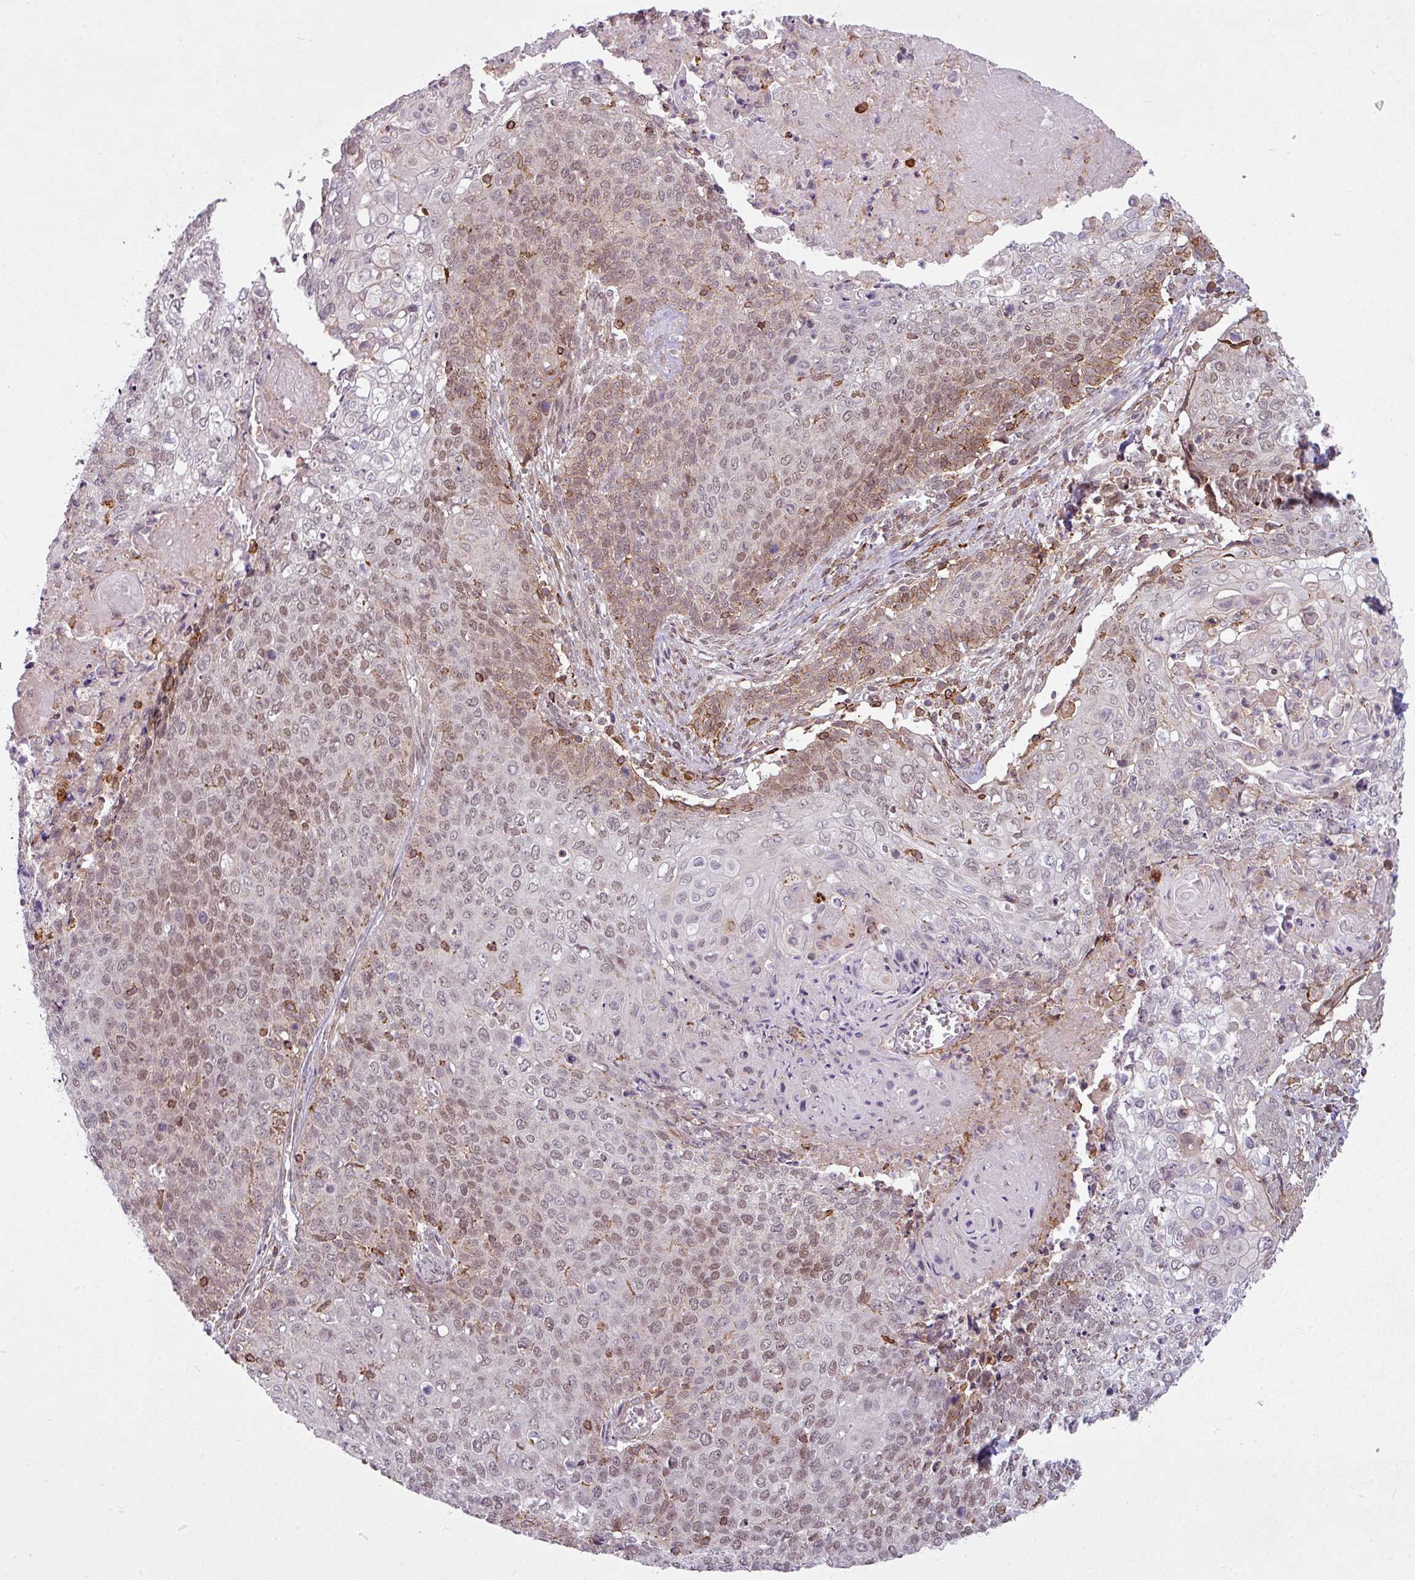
{"staining": {"intensity": "weak", "quantity": "25%-75%", "location": "nuclear"}, "tissue": "cervical cancer", "cell_type": "Tumor cells", "image_type": "cancer", "snomed": [{"axis": "morphology", "description": "Squamous cell carcinoma, NOS"}, {"axis": "topography", "description": "Cervix"}], "caption": "Tumor cells display low levels of weak nuclear expression in approximately 25%-75% of cells in cervical cancer.", "gene": "ZC2HC1C", "patient": {"sex": "female", "age": 39}}